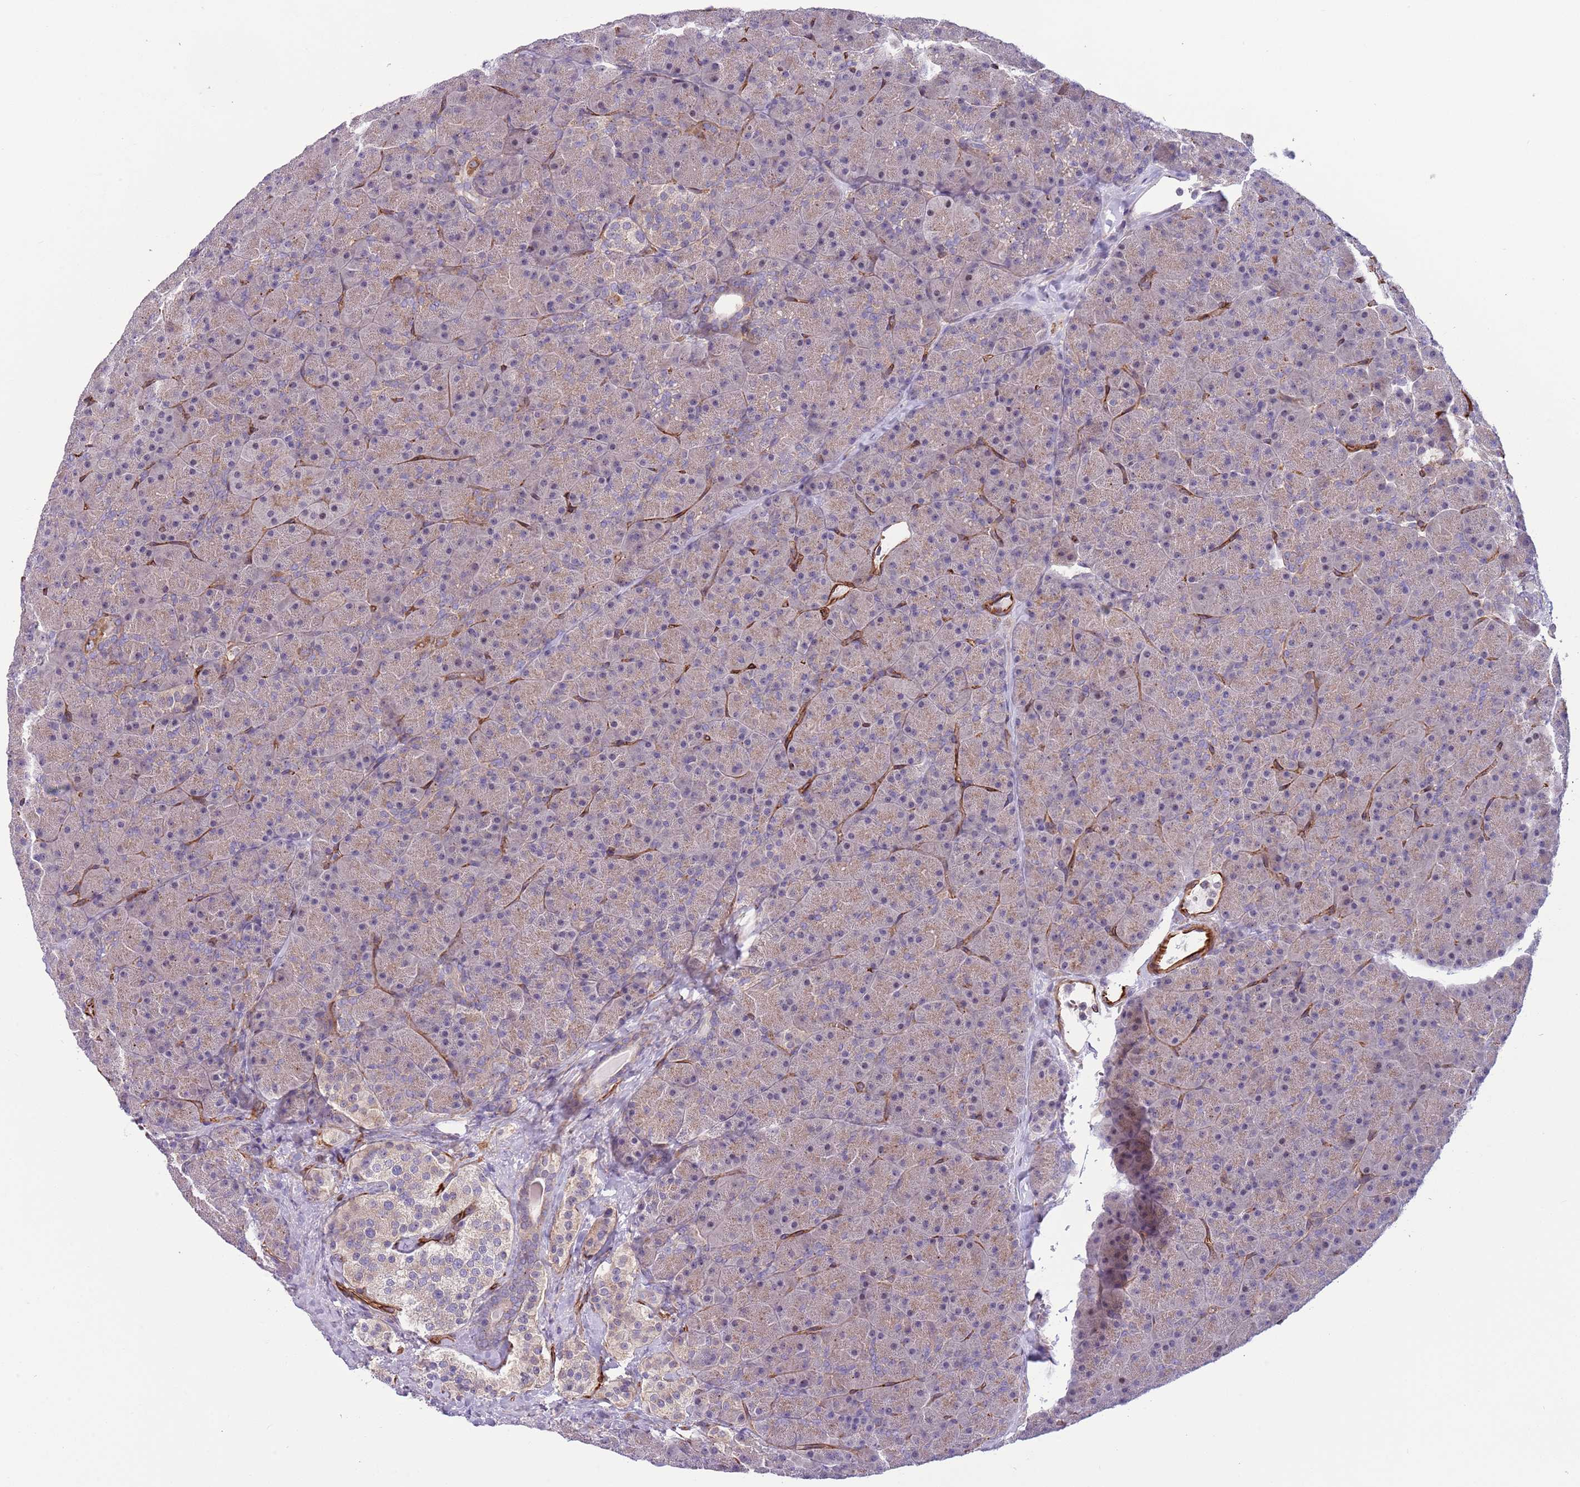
{"staining": {"intensity": "weak", "quantity": "<25%", "location": "cytoplasmic/membranous,nuclear"}, "tissue": "pancreas", "cell_type": "Exocrine glandular cells", "image_type": "normal", "snomed": [{"axis": "morphology", "description": "Normal tissue, NOS"}, {"axis": "topography", "description": "Pancreas"}], "caption": "Exocrine glandular cells show no significant expression in unremarkable pancreas. Brightfield microscopy of IHC stained with DAB (3,3'-diaminobenzidine) (brown) and hematoxylin (blue), captured at high magnification.", "gene": "GAS2L3", "patient": {"sex": "male", "age": 36}}